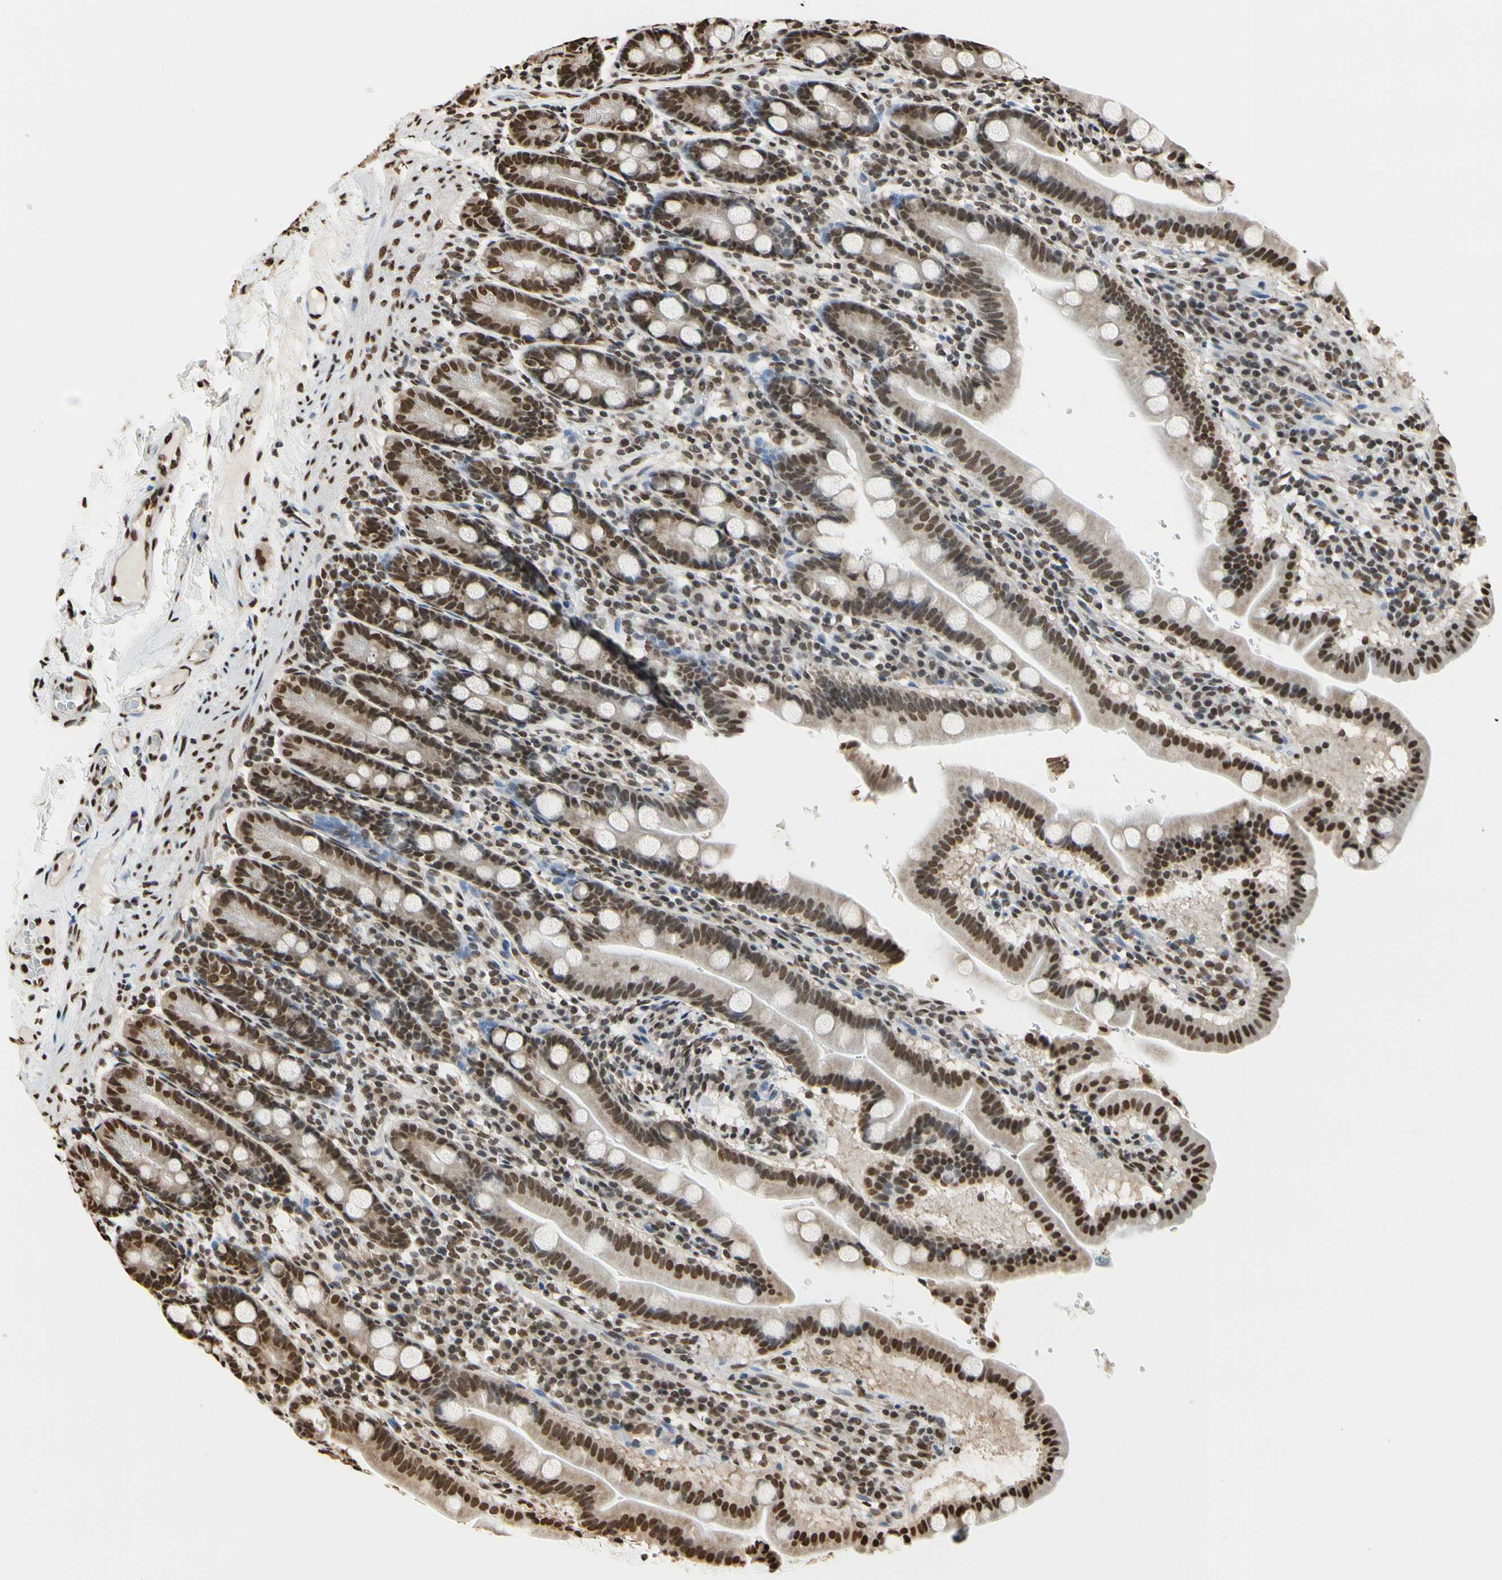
{"staining": {"intensity": "strong", "quantity": ">75%", "location": "cytoplasmic/membranous,nuclear"}, "tissue": "duodenum", "cell_type": "Glandular cells", "image_type": "normal", "snomed": [{"axis": "morphology", "description": "Normal tissue, NOS"}, {"axis": "topography", "description": "Duodenum"}], "caption": "Protein analysis of normal duodenum shows strong cytoplasmic/membranous,nuclear staining in about >75% of glandular cells. (IHC, brightfield microscopy, high magnification).", "gene": "HNRNPK", "patient": {"sex": "male", "age": 50}}